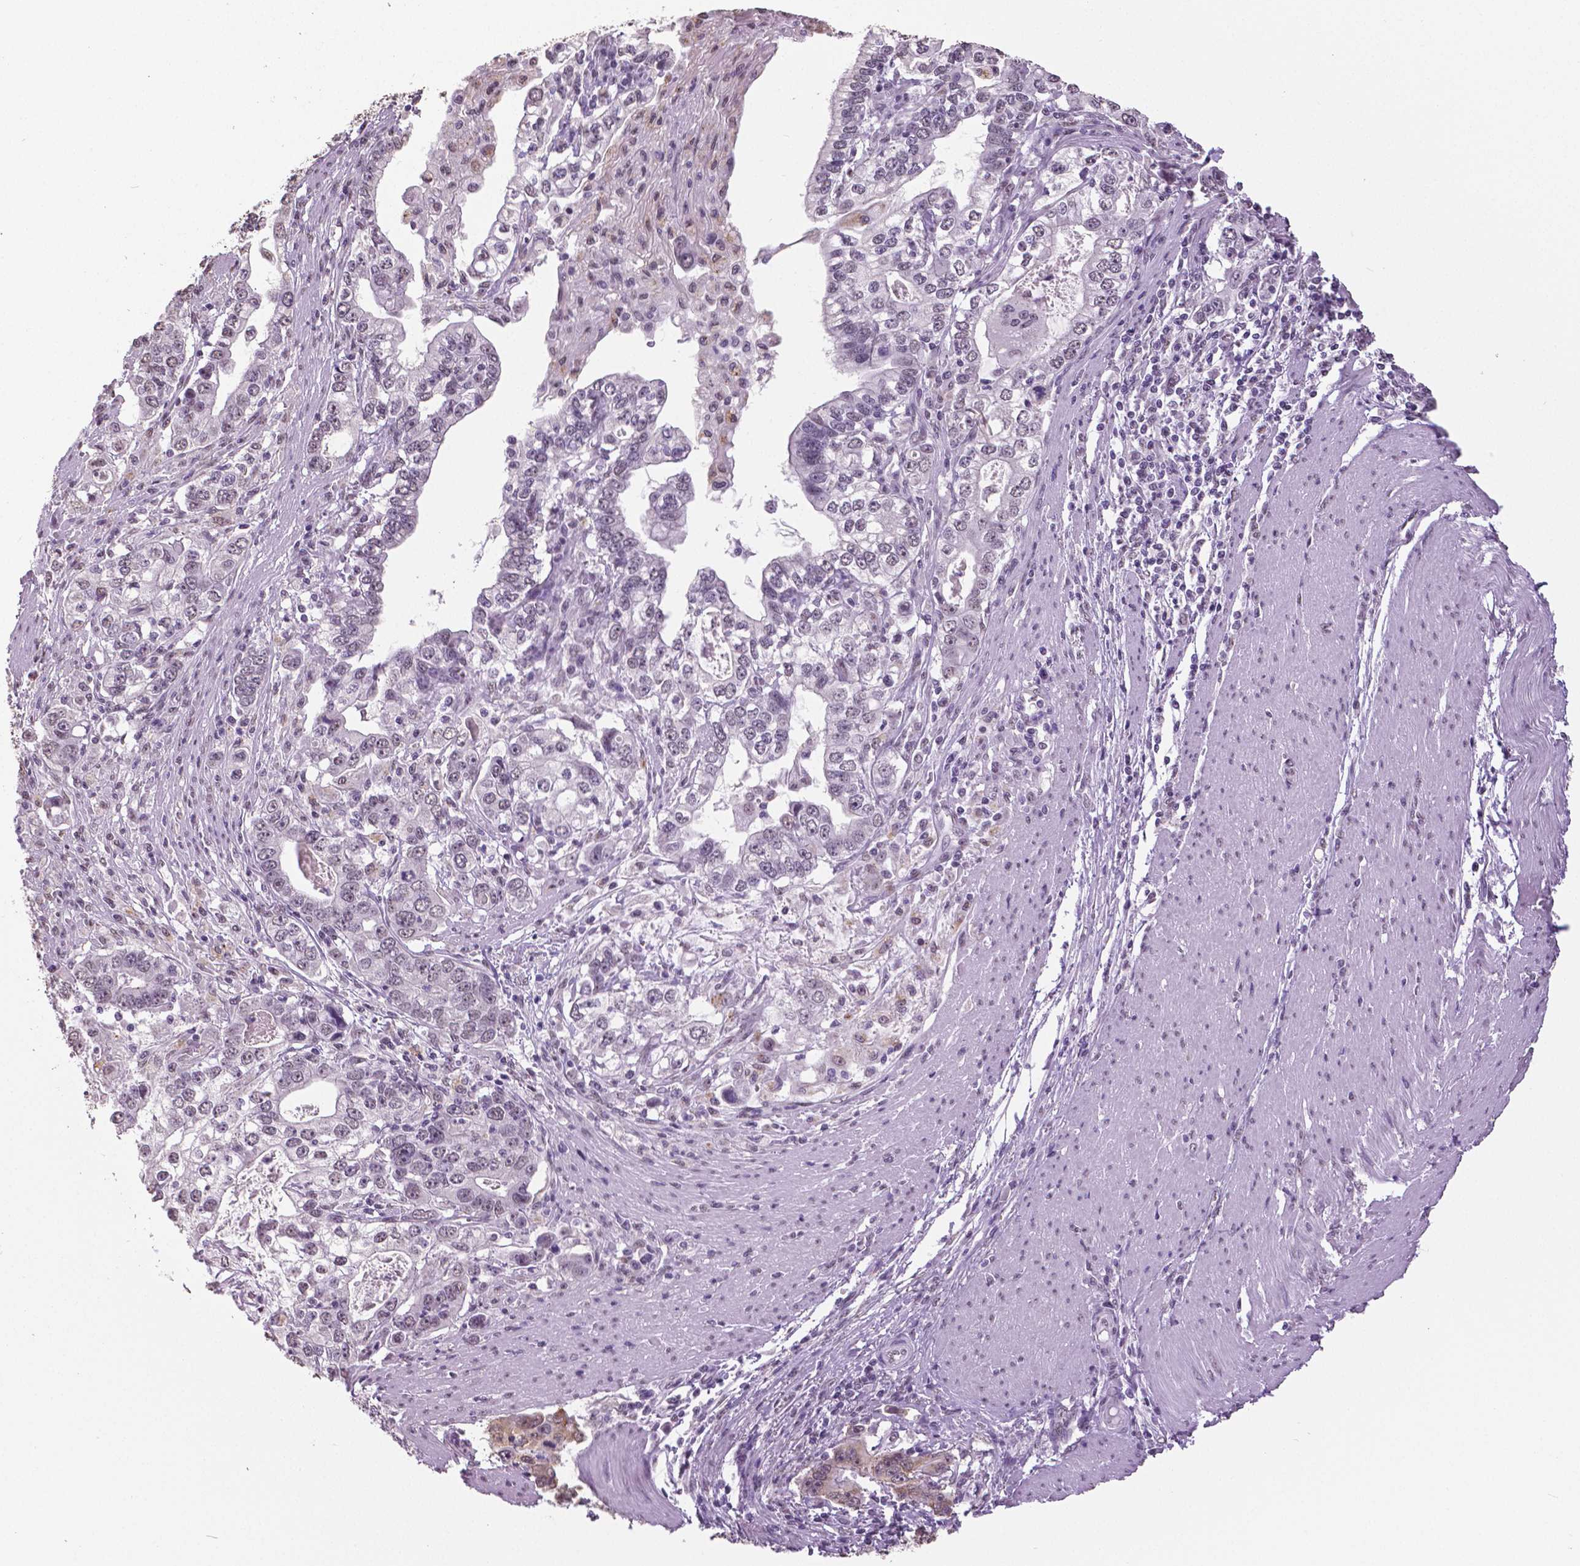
{"staining": {"intensity": "negative", "quantity": "none", "location": "none"}, "tissue": "stomach cancer", "cell_type": "Tumor cells", "image_type": "cancer", "snomed": [{"axis": "morphology", "description": "Adenocarcinoma, NOS"}, {"axis": "topography", "description": "Stomach, lower"}], "caption": "This is an immunohistochemistry (IHC) image of stomach cancer. There is no staining in tumor cells.", "gene": "IGF2BP1", "patient": {"sex": "female", "age": 72}}